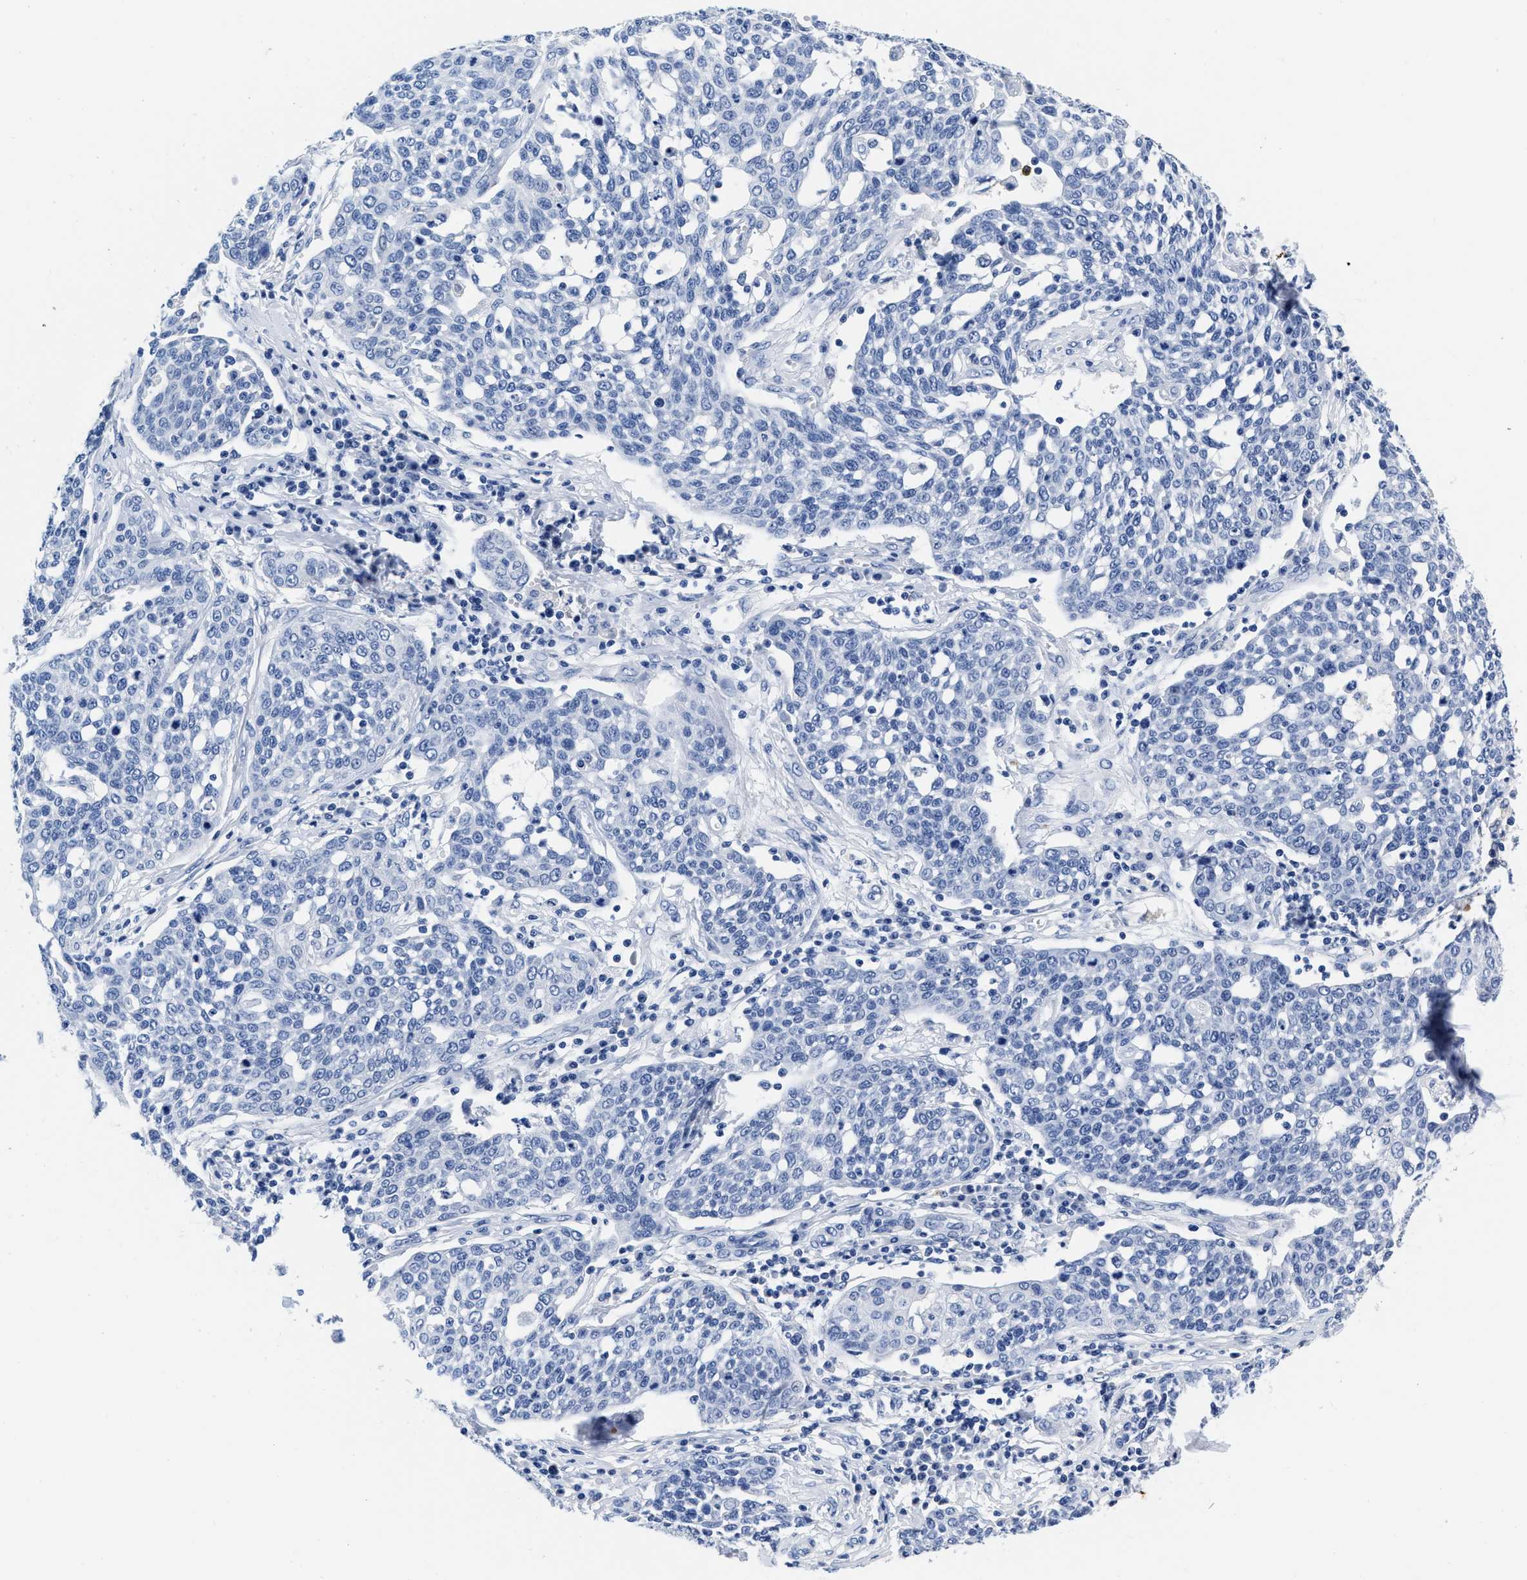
{"staining": {"intensity": "negative", "quantity": "none", "location": "none"}, "tissue": "cervical cancer", "cell_type": "Tumor cells", "image_type": "cancer", "snomed": [{"axis": "morphology", "description": "Squamous cell carcinoma, NOS"}, {"axis": "topography", "description": "Cervix"}], "caption": "High magnification brightfield microscopy of cervical squamous cell carcinoma stained with DAB (brown) and counterstained with hematoxylin (blue): tumor cells show no significant expression.", "gene": "CER1", "patient": {"sex": "female", "age": 34}}